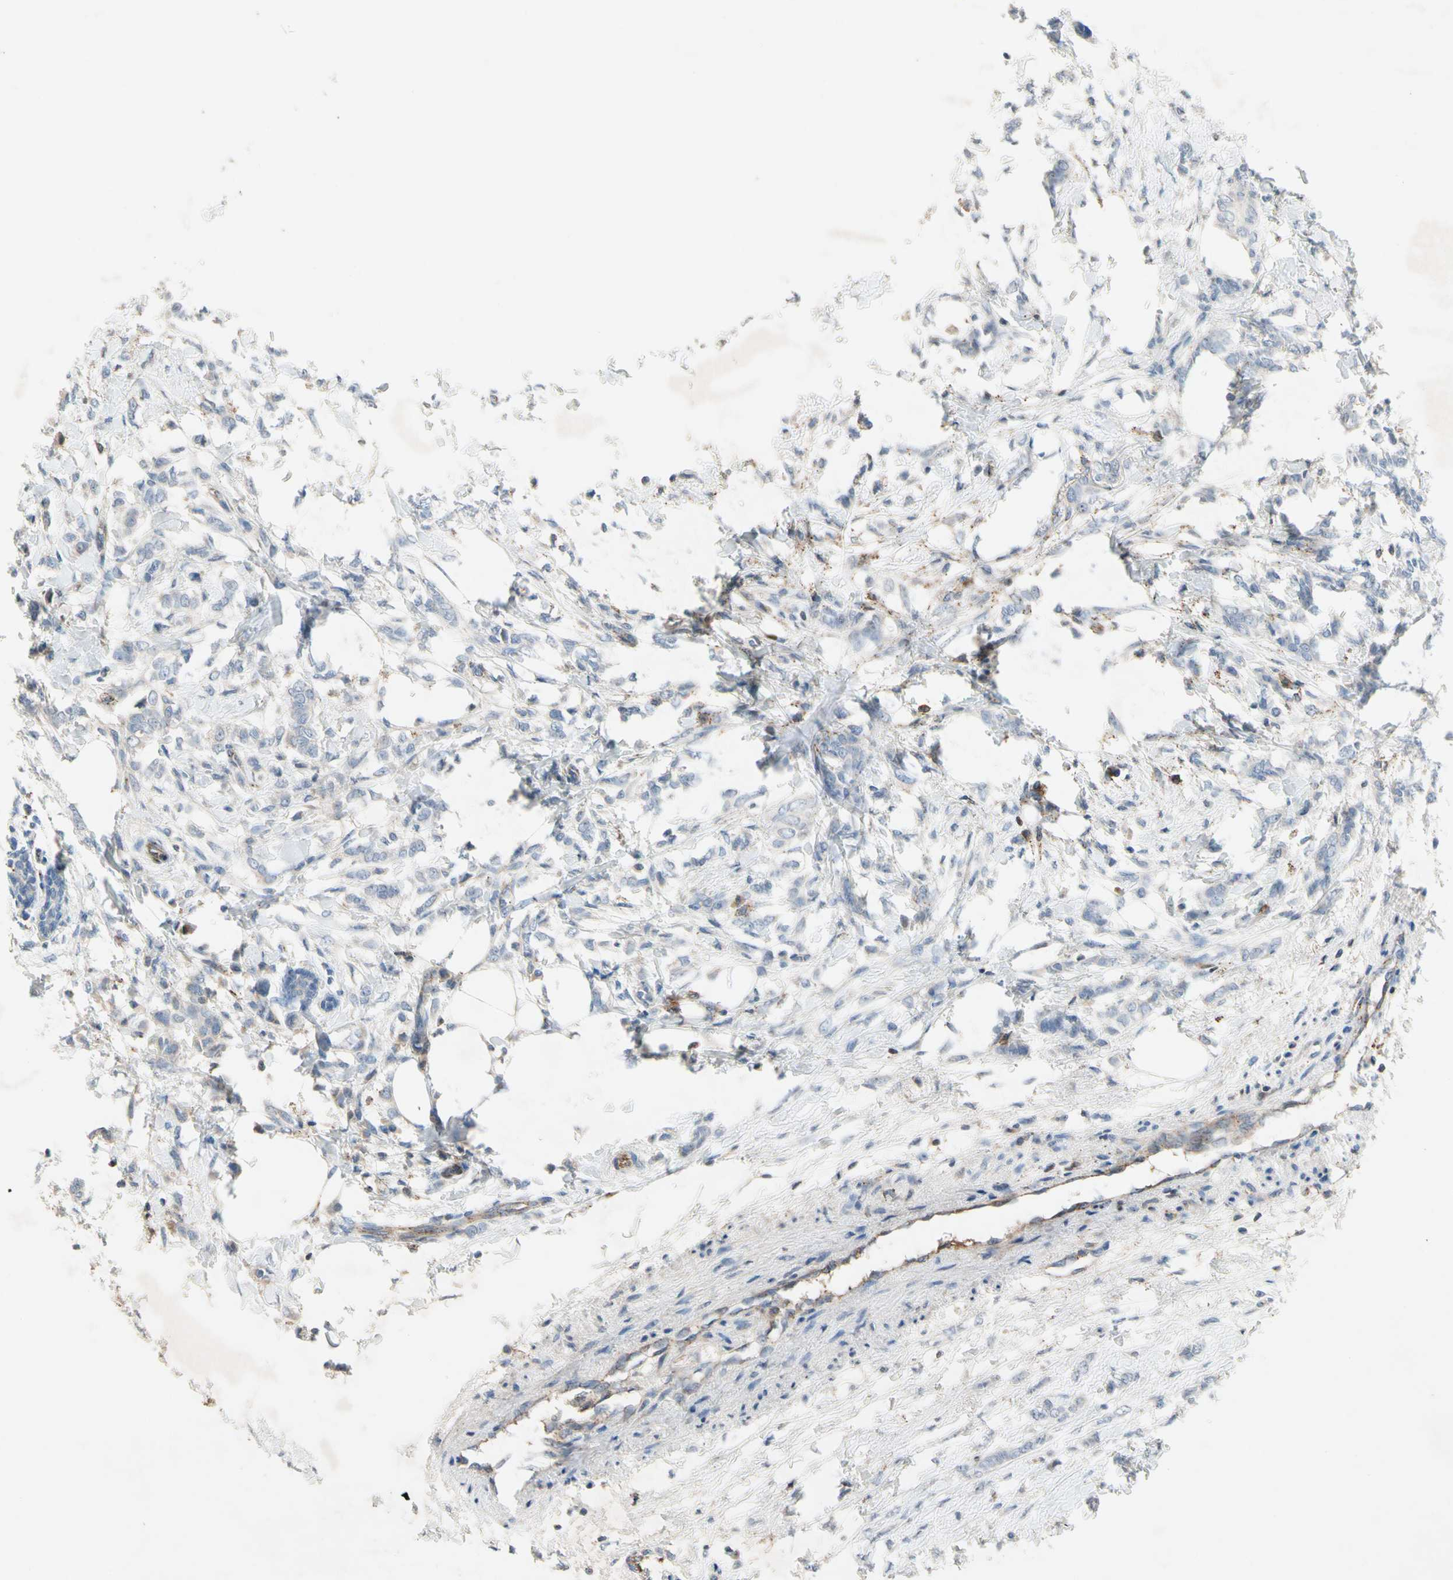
{"staining": {"intensity": "weak", "quantity": "<25%", "location": "cytoplasmic/membranous"}, "tissue": "breast cancer", "cell_type": "Tumor cells", "image_type": "cancer", "snomed": [{"axis": "morphology", "description": "Lobular carcinoma, in situ"}, {"axis": "morphology", "description": "Lobular carcinoma"}, {"axis": "topography", "description": "Breast"}], "caption": "Tumor cells are negative for brown protein staining in lobular carcinoma in situ (breast). The staining was performed using DAB (3,3'-diaminobenzidine) to visualize the protein expression in brown, while the nuclei were stained in blue with hematoxylin (Magnification: 20x).", "gene": "NDFIP2", "patient": {"sex": "female", "age": 41}}